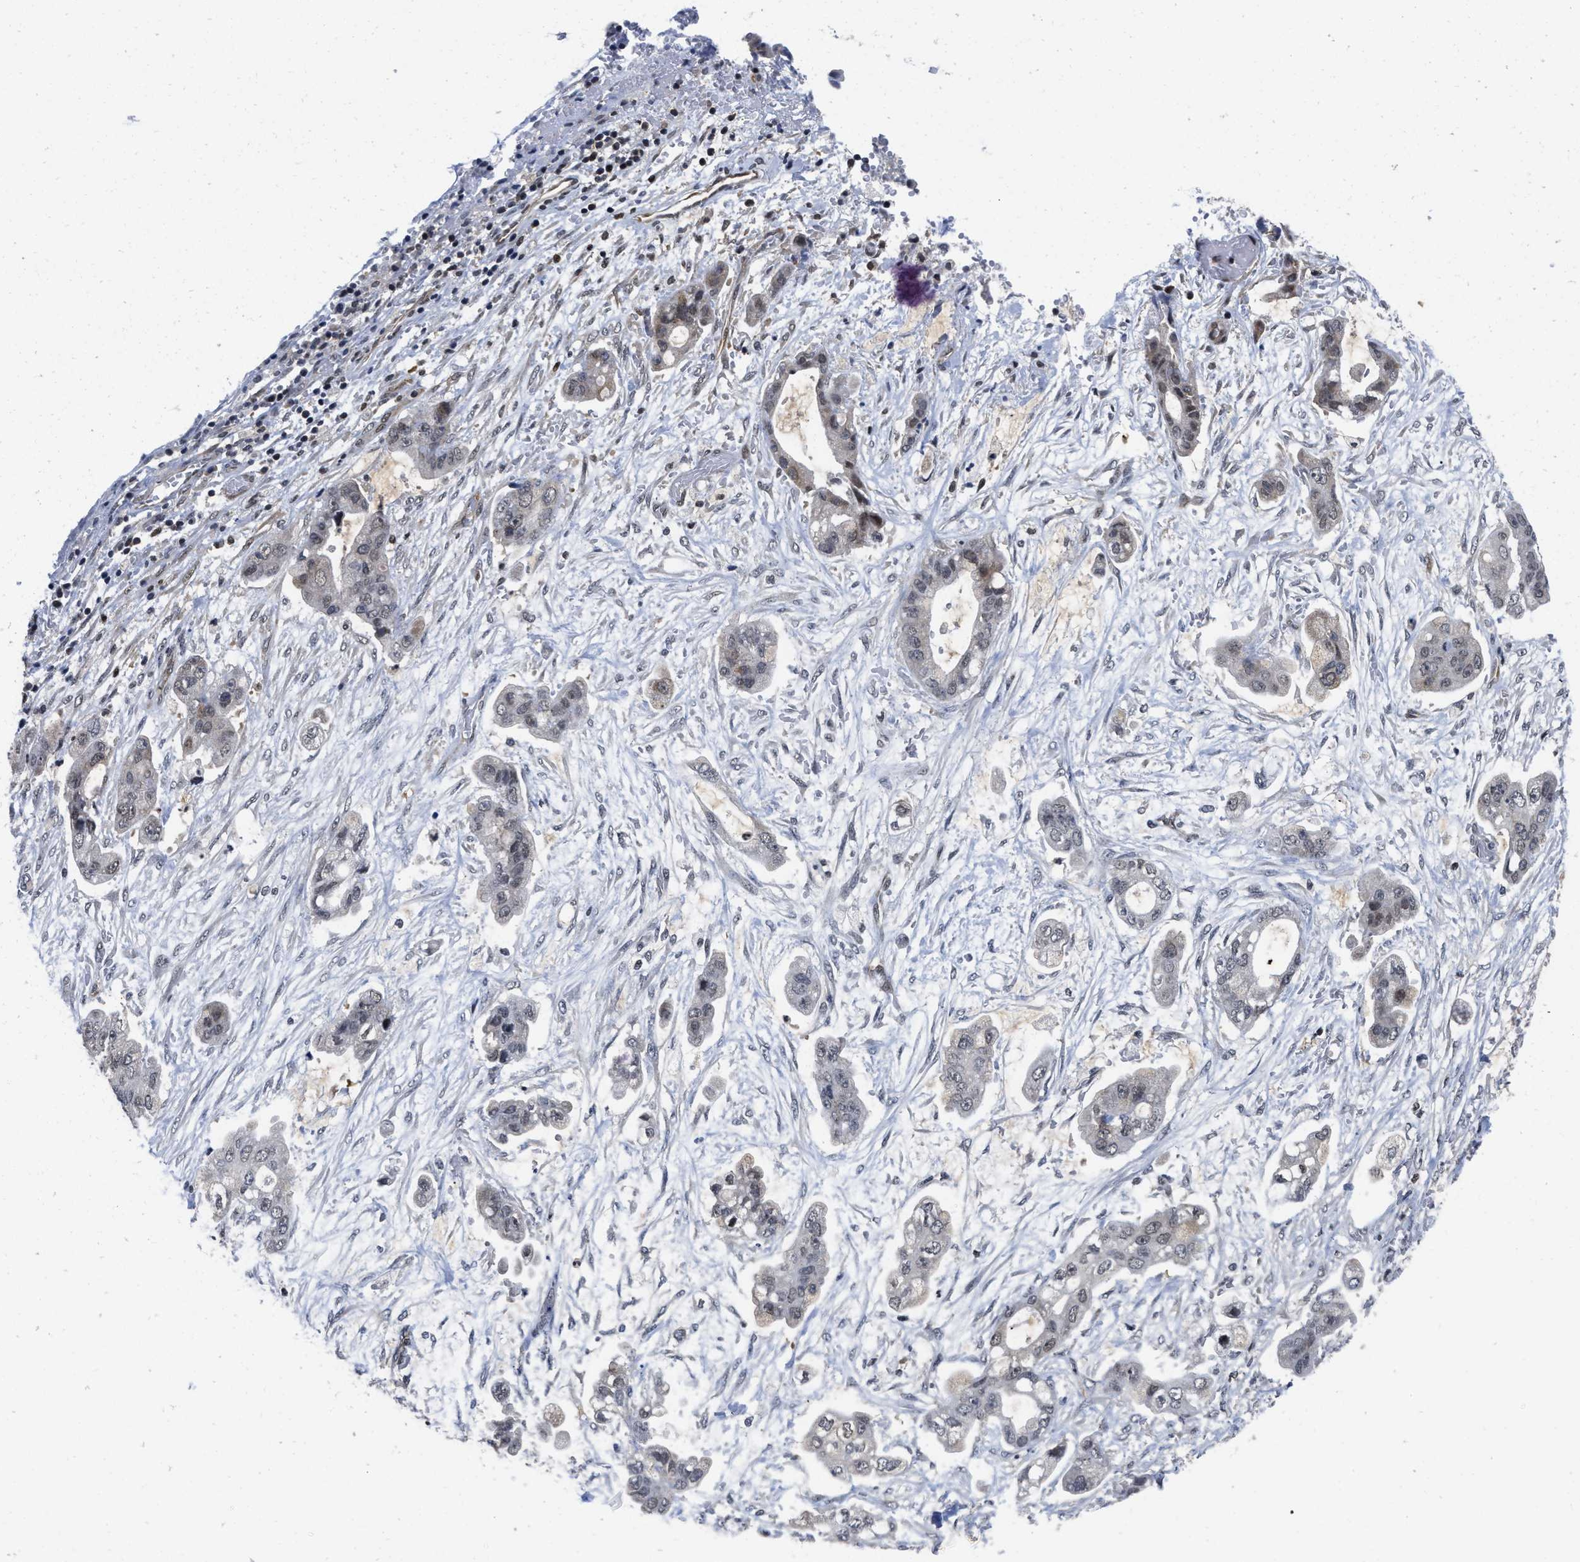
{"staining": {"intensity": "weak", "quantity": "<25%", "location": "nuclear"}, "tissue": "stomach cancer", "cell_type": "Tumor cells", "image_type": "cancer", "snomed": [{"axis": "morphology", "description": "Adenocarcinoma, NOS"}, {"axis": "topography", "description": "Stomach"}], "caption": "This is a image of IHC staining of stomach adenocarcinoma, which shows no staining in tumor cells.", "gene": "HIF1A", "patient": {"sex": "male", "age": 62}}